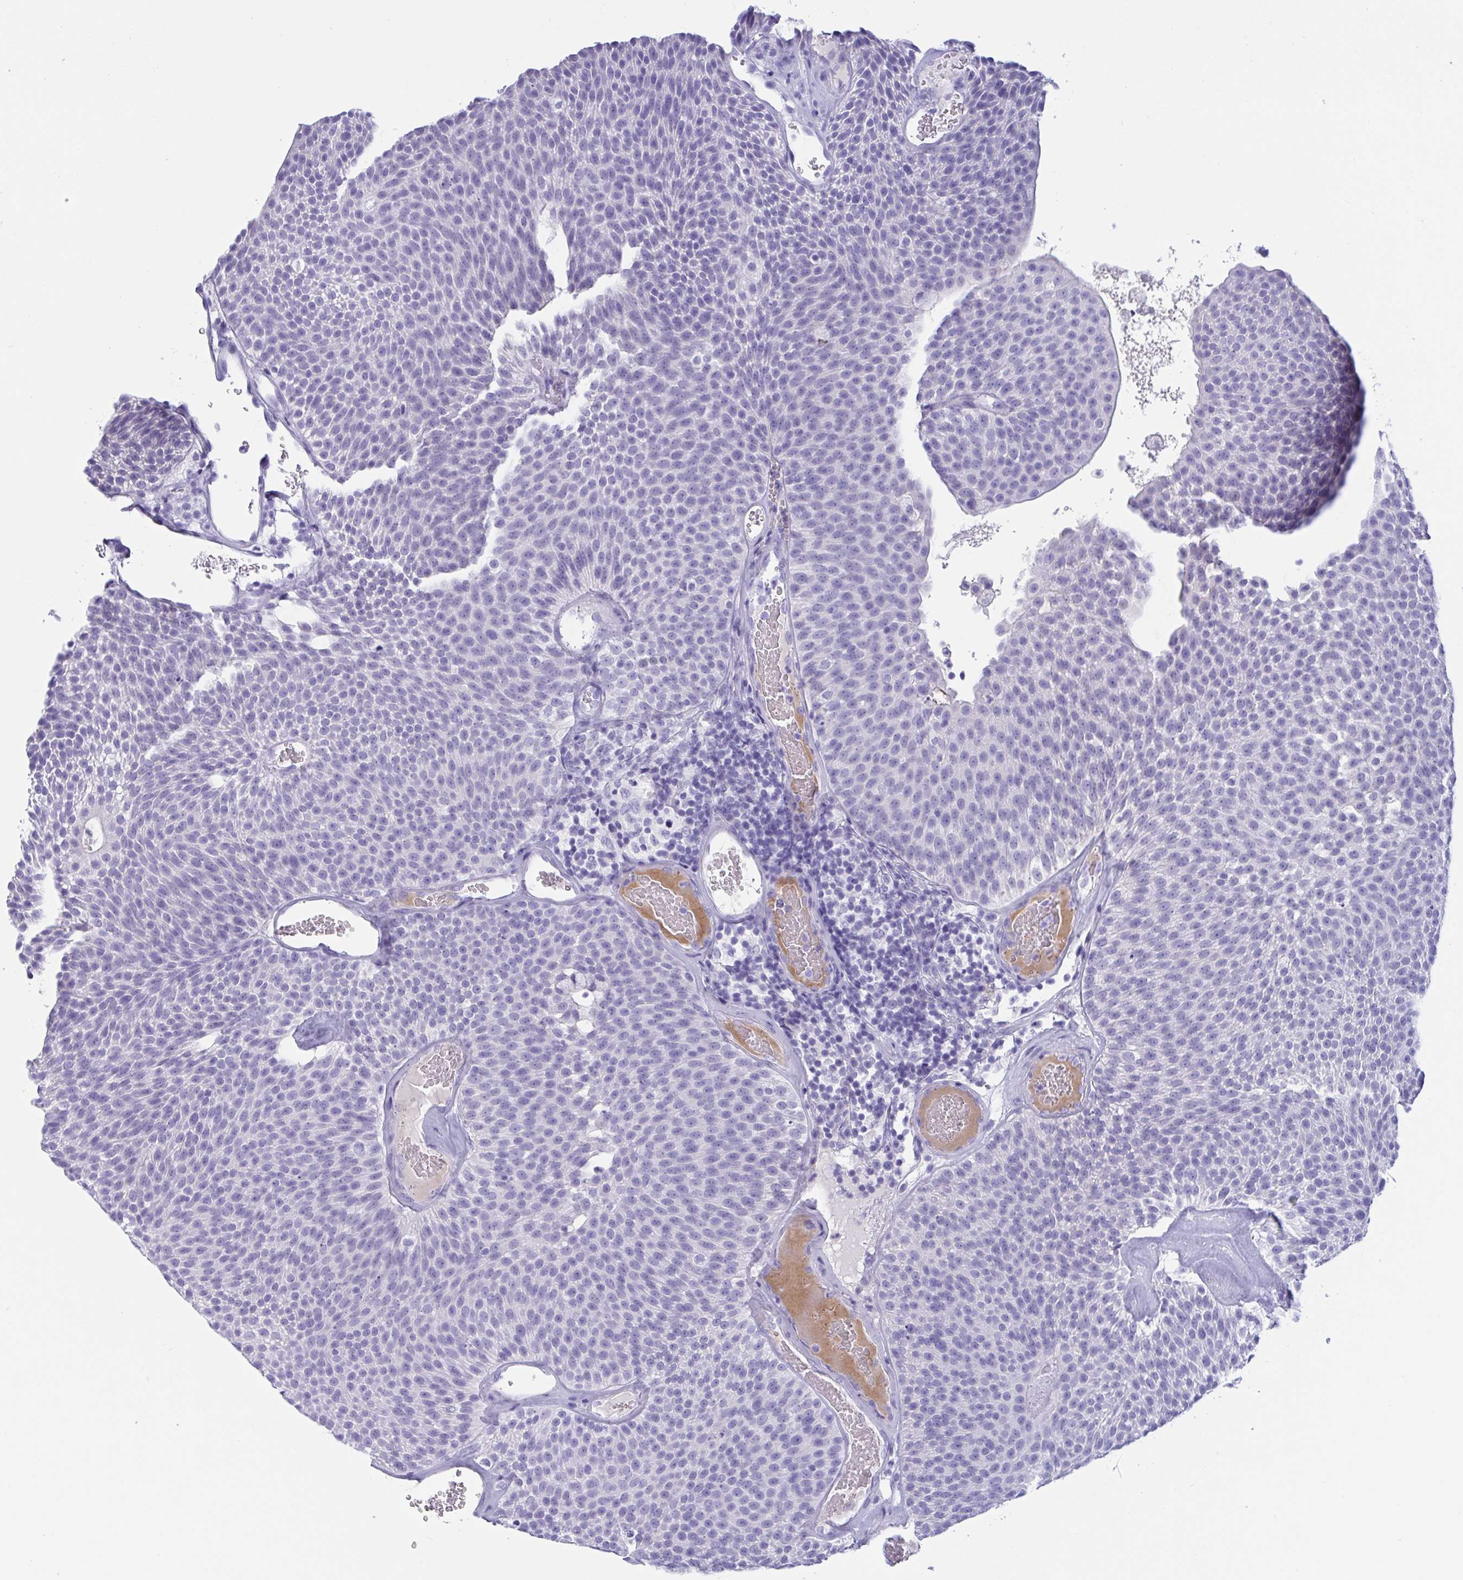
{"staining": {"intensity": "negative", "quantity": "none", "location": "none"}, "tissue": "urothelial cancer", "cell_type": "Tumor cells", "image_type": "cancer", "snomed": [{"axis": "morphology", "description": "Urothelial carcinoma, Low grade"}, {"axis": "topography", "description": "Urinary bladder"}], "caption": "Immunohistochemistry (IHC) histopathology image of neoplastic tissue: urothelial carcinoma (low-grade) stained with DAB (3,3'-diaminobenzidine) demonstrates no significant protein expression in tumor cells.", "gene": "OXLD1", "patient": {"sex": "female", "age": 79}}